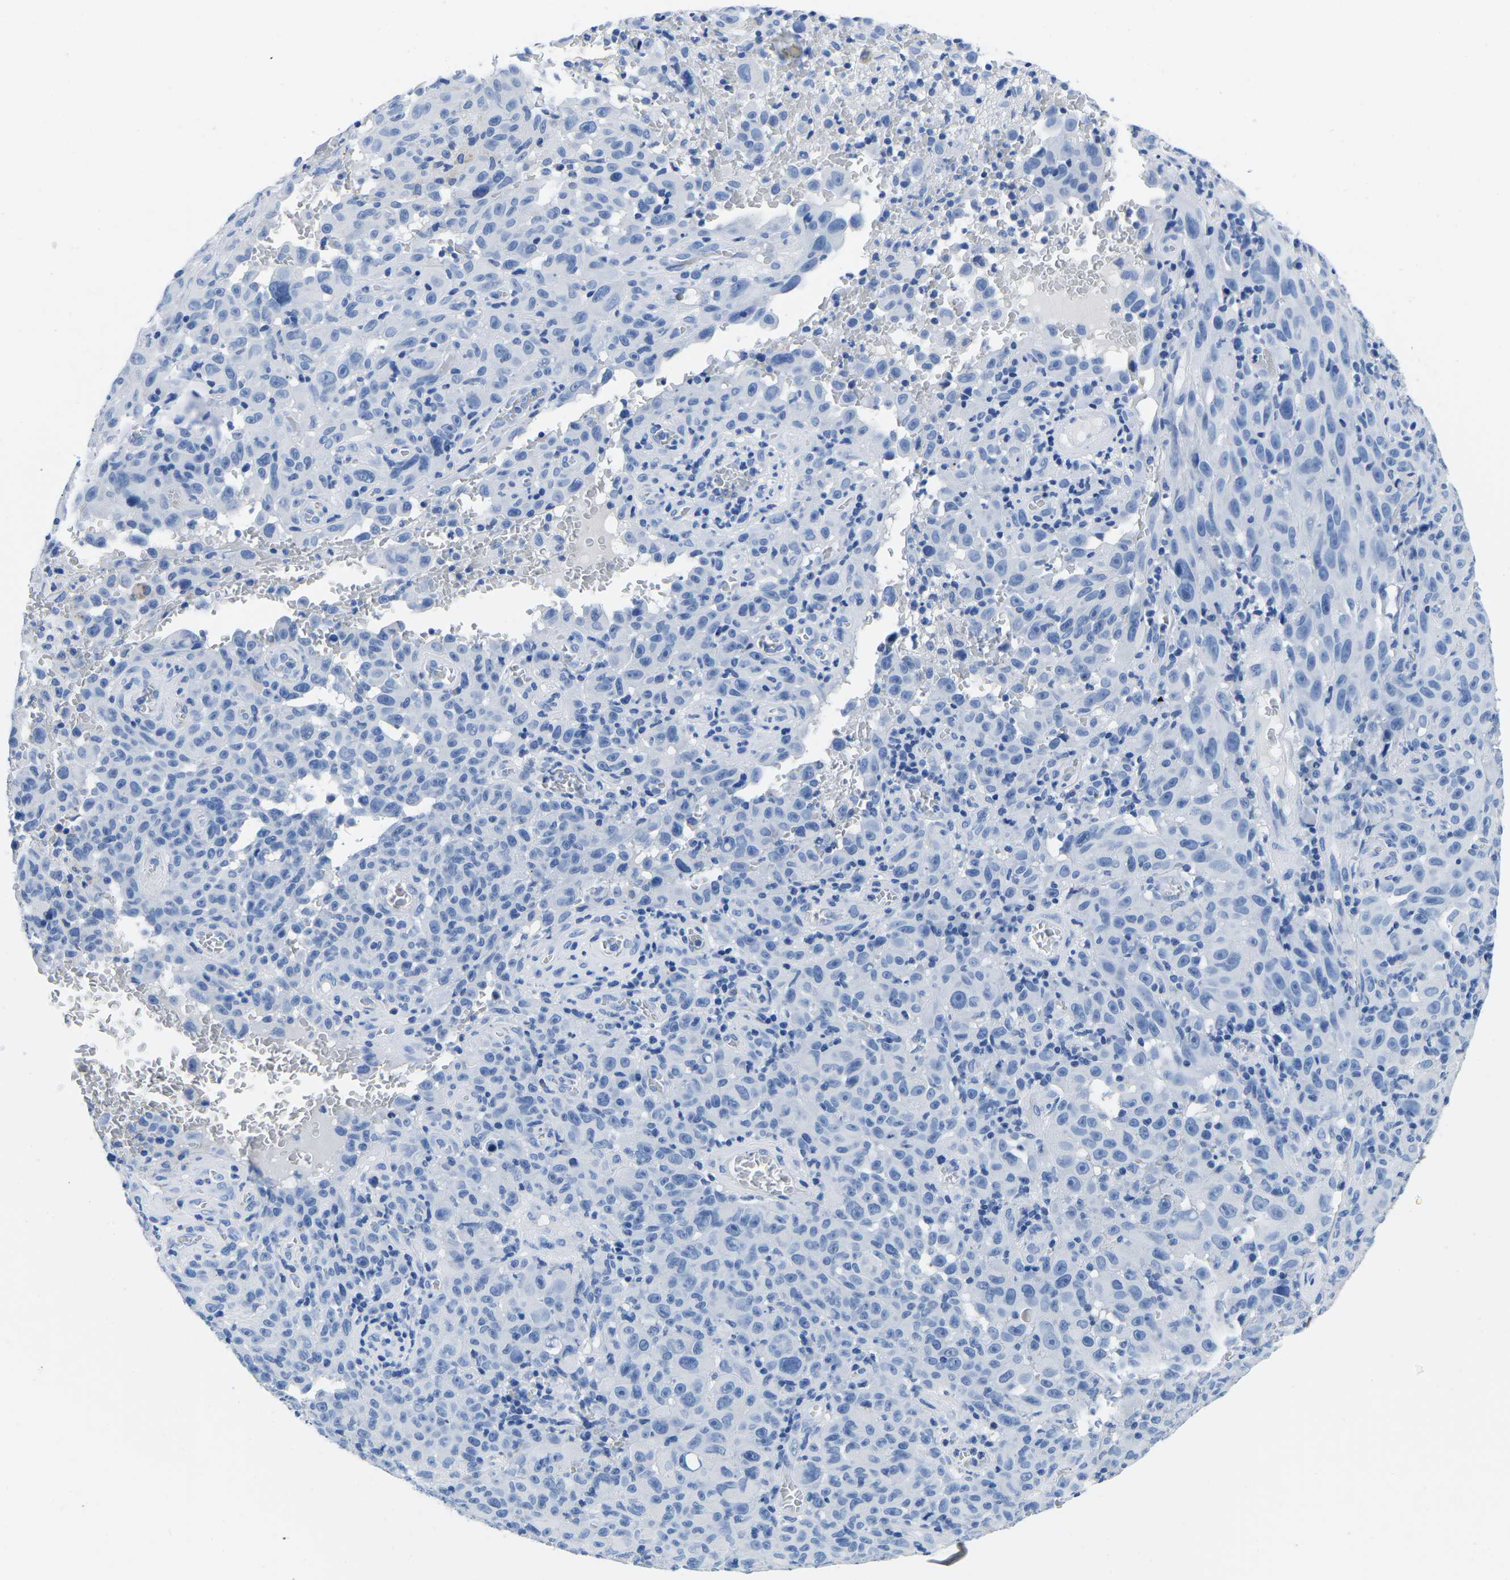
{"staining": {"intensity": "negative", "quantity": "none", "location": "none"}, "tissue": "melanoma", "cell_type": "Tumor cells", "image_type": "cancer", "snomed": [{"axis": "morphology", "description": "Malignant melanoma, NOS"}, {"axis": "topography", "description": "Skin"}], "caption": "IHC photomicrograph of neoplastic tissue: malignant melanoma stained with DAB exhibits no significant protein positivity in tumor cells. (DAB (3,3'-diaminobenzidine) immunohistochemistry (IHC), high magnification).", "gene": "CYP1A2", "patient": {"sex": "female", "age": 82}}